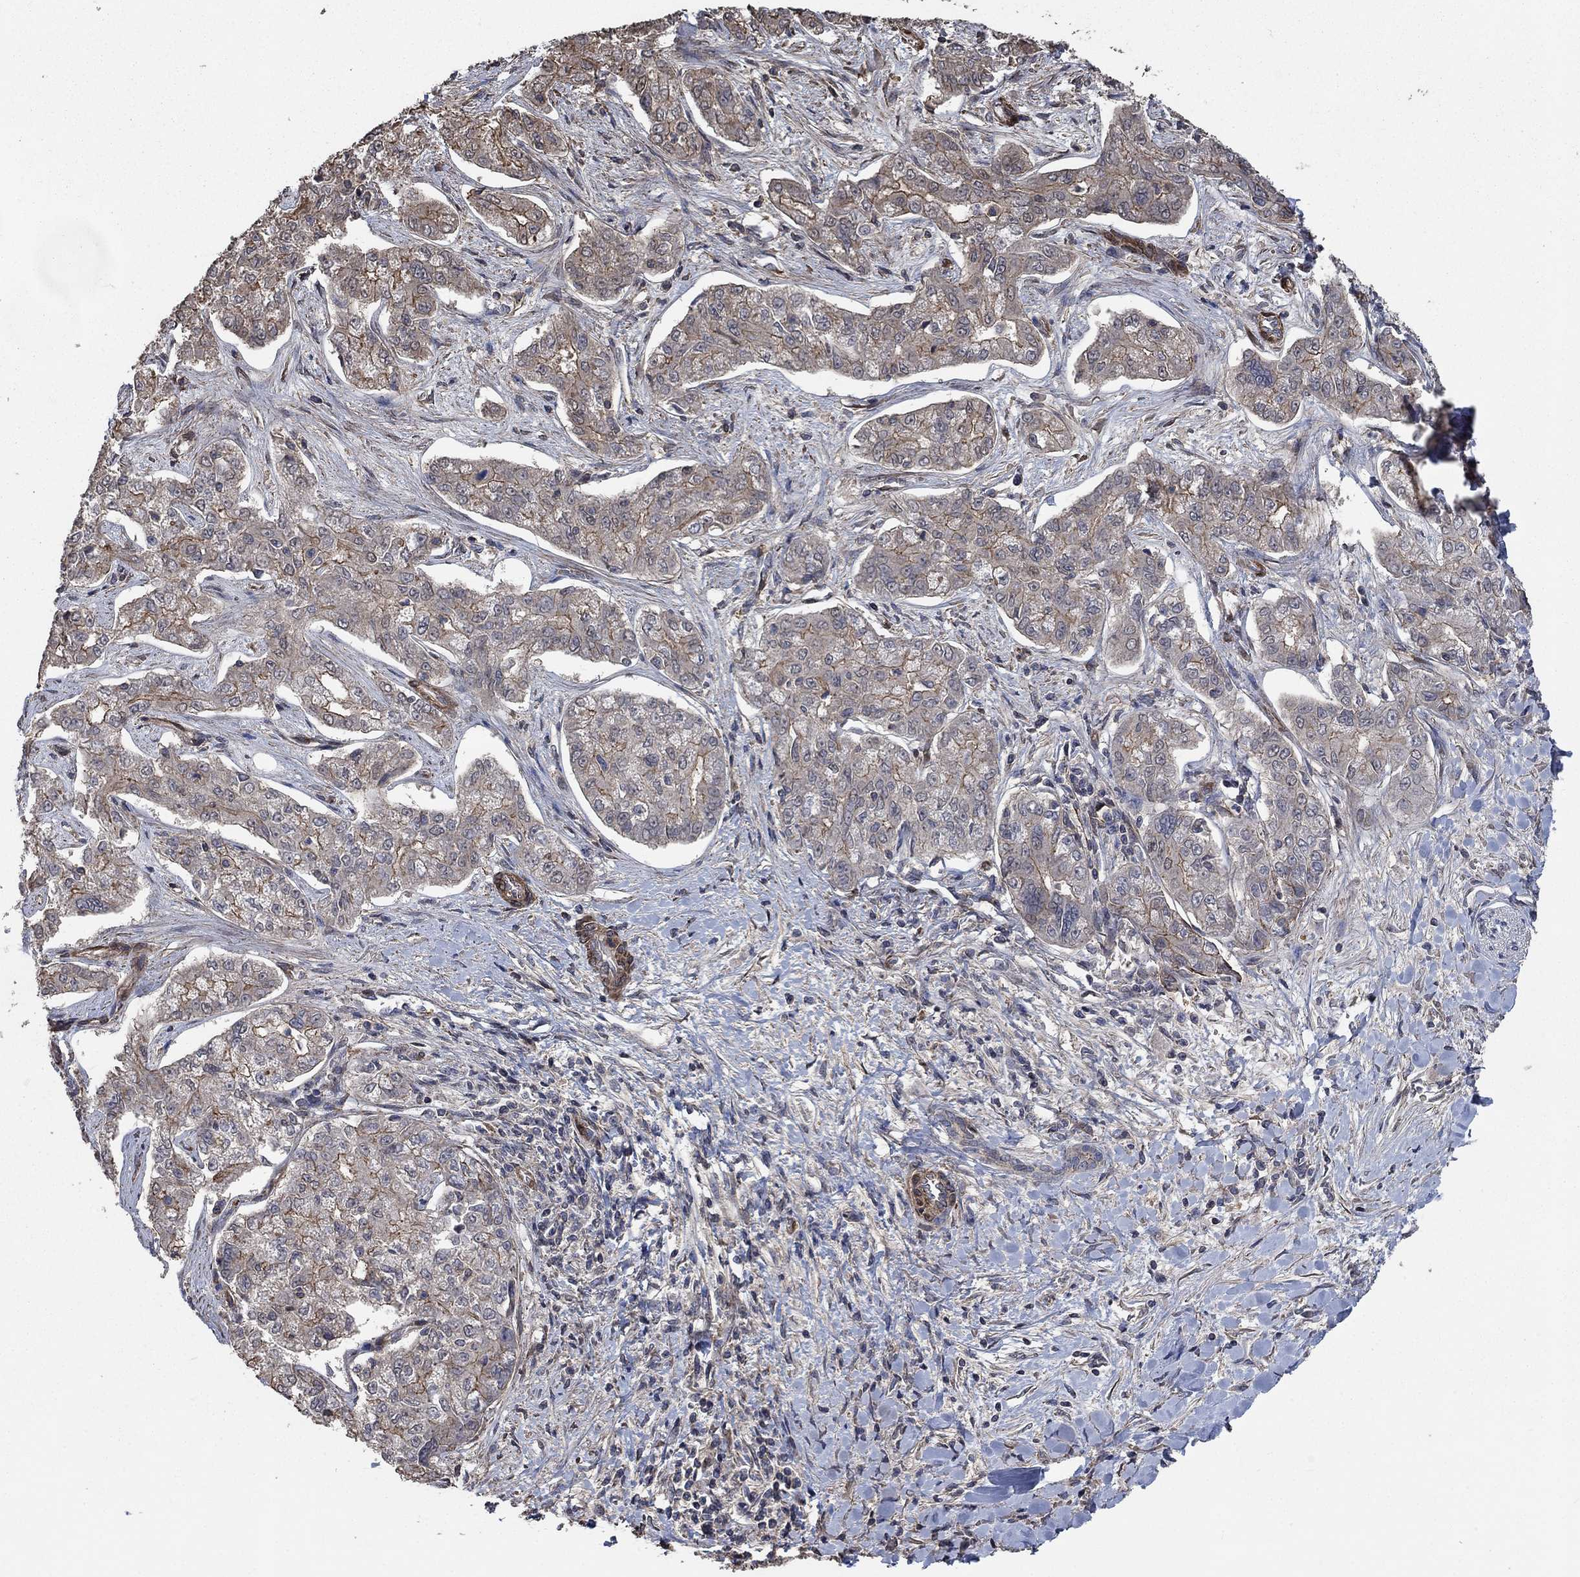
{"staining": {"intensity": "weak", "quantity": "25%-75%", "location": "cytoplasmic/membranous"}, "tissue": "liver cancer", "cell_type": "Tumor cells", "image_type": "cancer", "snomed": [{"axis": "morphology", "description": "Cholangiocarcinoma"}, {"axis": "topography", "description": "Liver"}], "caption": "Protein staining of liver cancer (cholangiocarcinoma) tissue reveals weak cytoplasmic/membranous positivity in about 25%-75% of tumor cells. The staining was performed using DAB (3,3'-diaminobenzidine) to visualize the protein expression in brown, while the nuclei were stained in blue with hematoxylin (Magnification: 20x).", "gene": "PDE3A", "patient": {"sex": "female", "age": 47}}